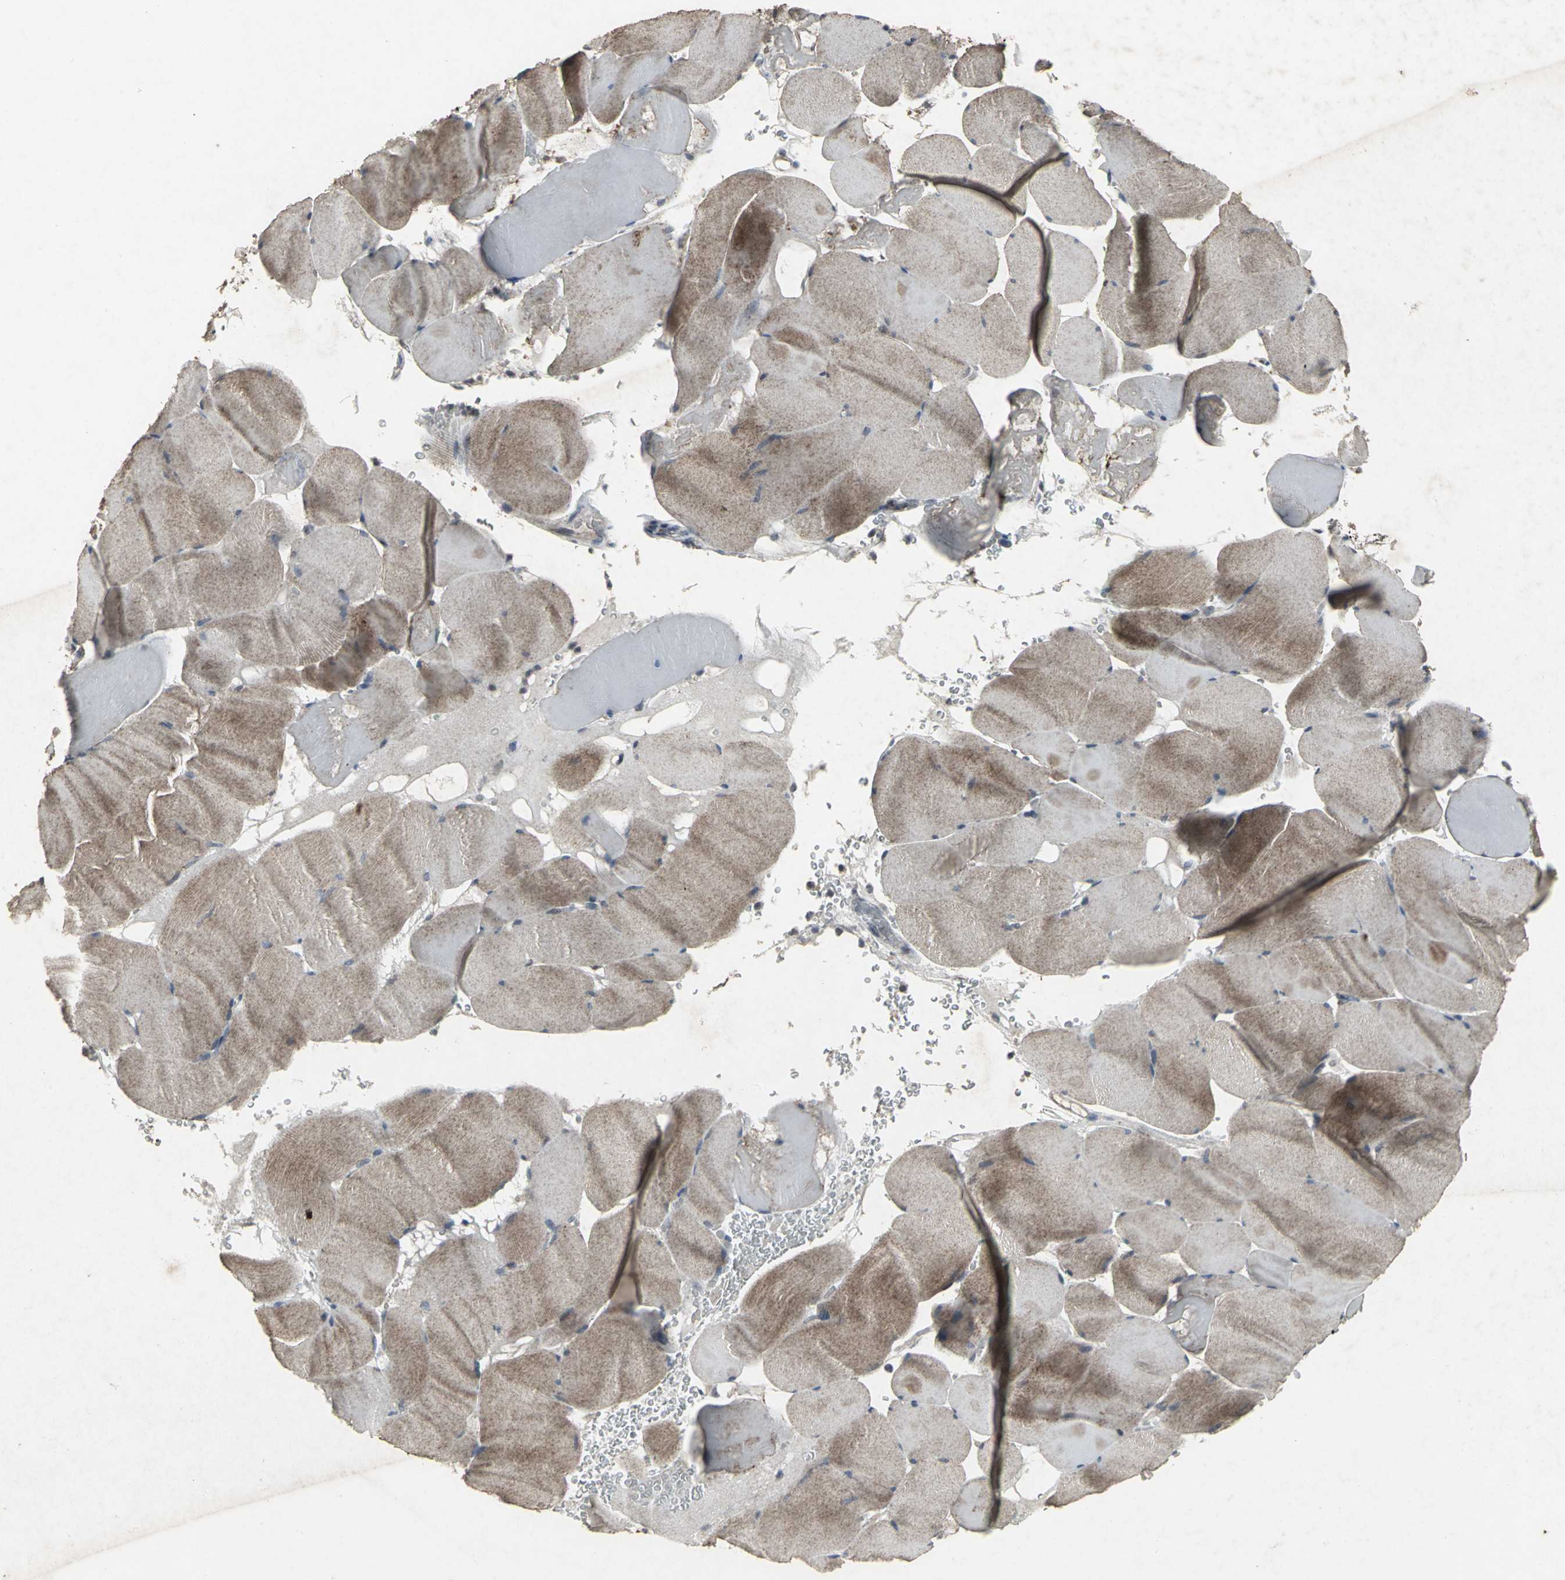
{"staining": {"intensity": "moderate", "quantity": ">75%", "location": "cytoplasmic/membranous"}, "tissue": "skeletal muscle", "cell_type": "Myocytes", "image_type": "normal", "snomed": [{"axis": "morphology", "description": "Normal tissue, NOS"}, {"axis": "topography", "description": "Skeletal muscle"}], "caption": "DAB (3,3'-diaminobenzidine) immunohistochemical staining of benign human skeletal muscle exhibits moderate cytoplasmic/membranous protein positivity in about >75% of myocytes. (DAB (3,3'-diaminobenzidine) IHC with brightfield microscopy, high magnification).", "gene": "BMP4", "patient": {"sex": "male", "age": 62}}